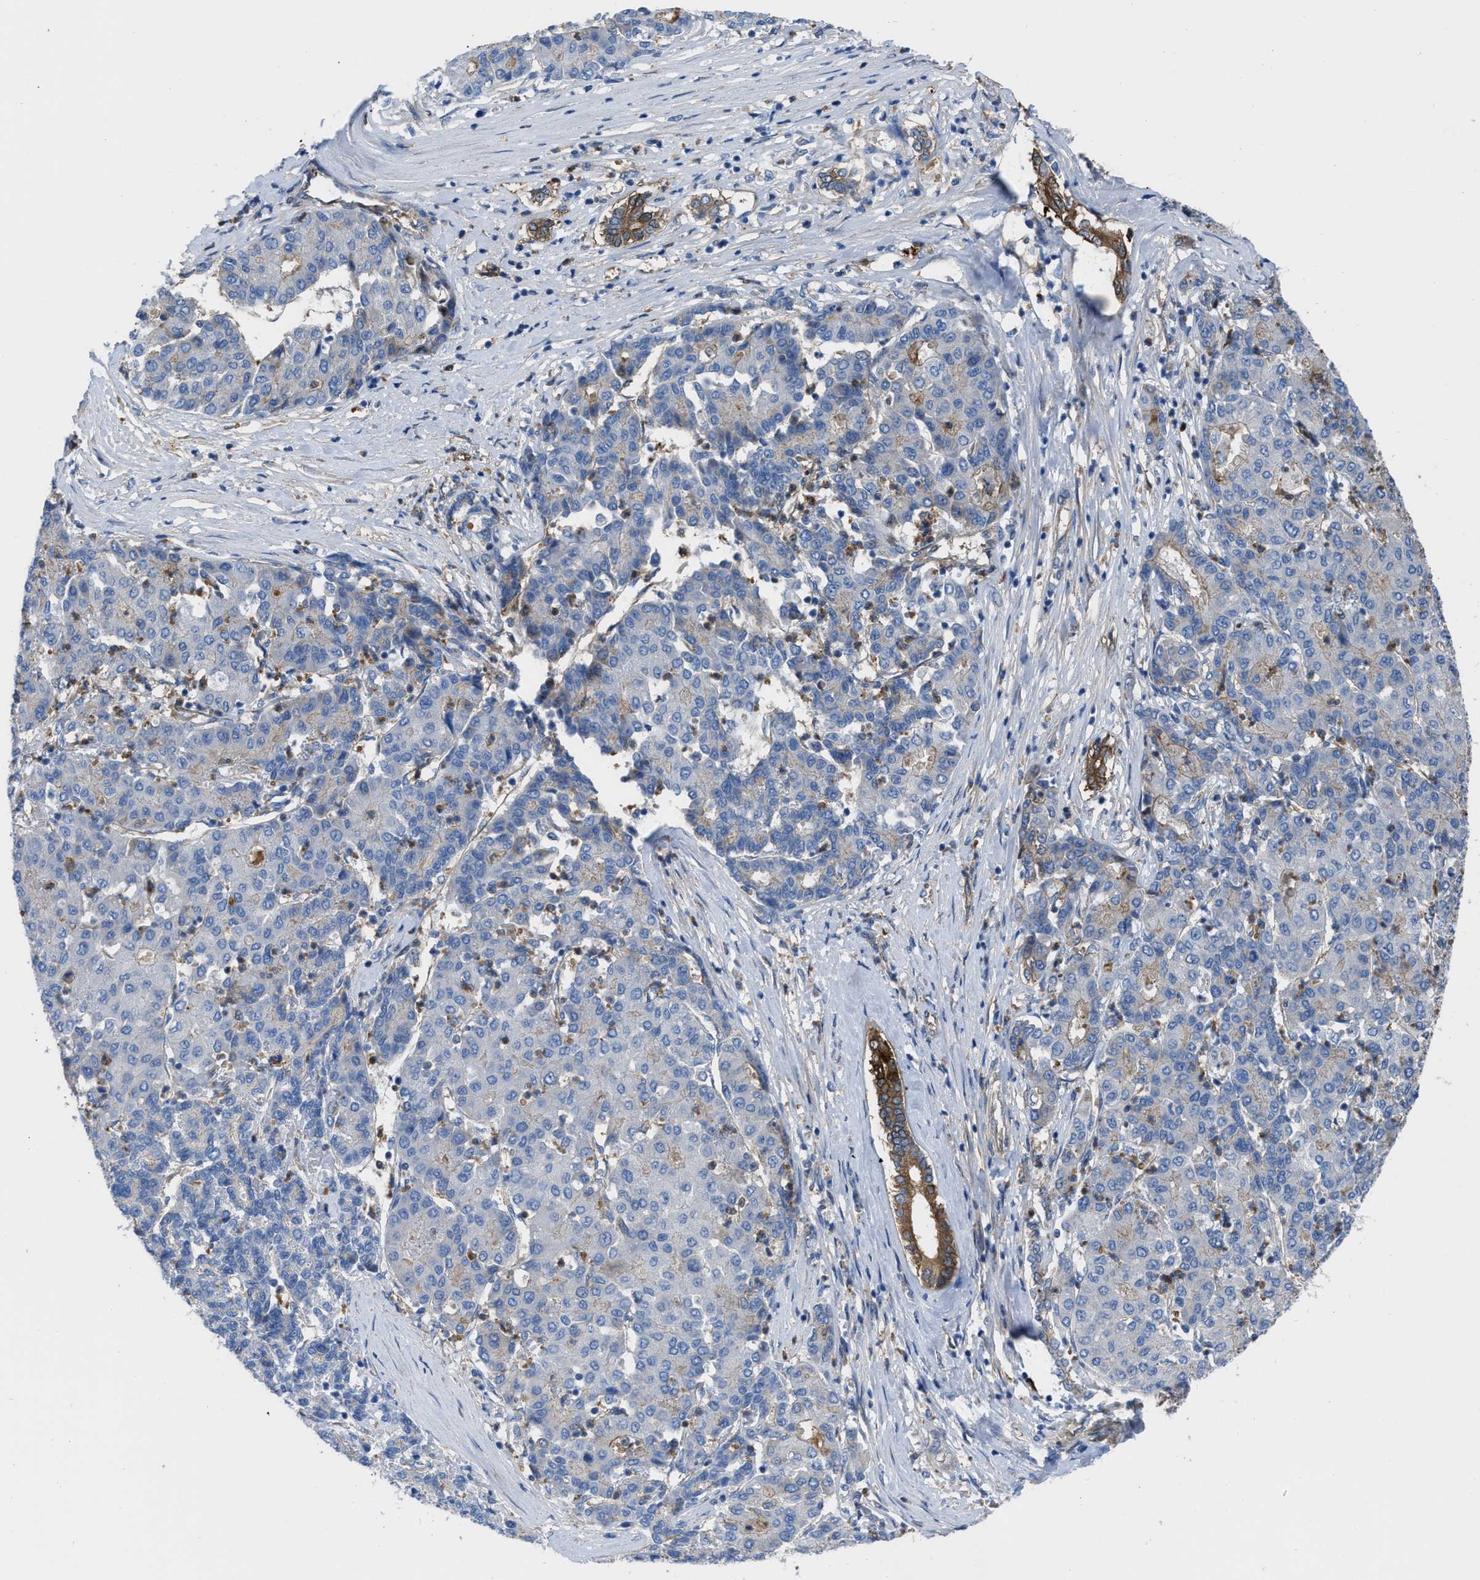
{"staining": {"intensity": "negative", "quantity": "none", "location": "none"}, "tissue": "liver cancer", "cell_type": "Tumor cells", "image_type": "cancer", "snomed": [{"axis": "morphology", "description": "Carcinoma, Hepatocellular, NOS"}, {"axis": "topography", "description": "Liver"}], "caption": "Liver cancer stained for a protein using immunohistochemistry reveals no staining tumor cells.", "gene": "TRIOBP", "patient": {"sex": "male", "age": 65}}